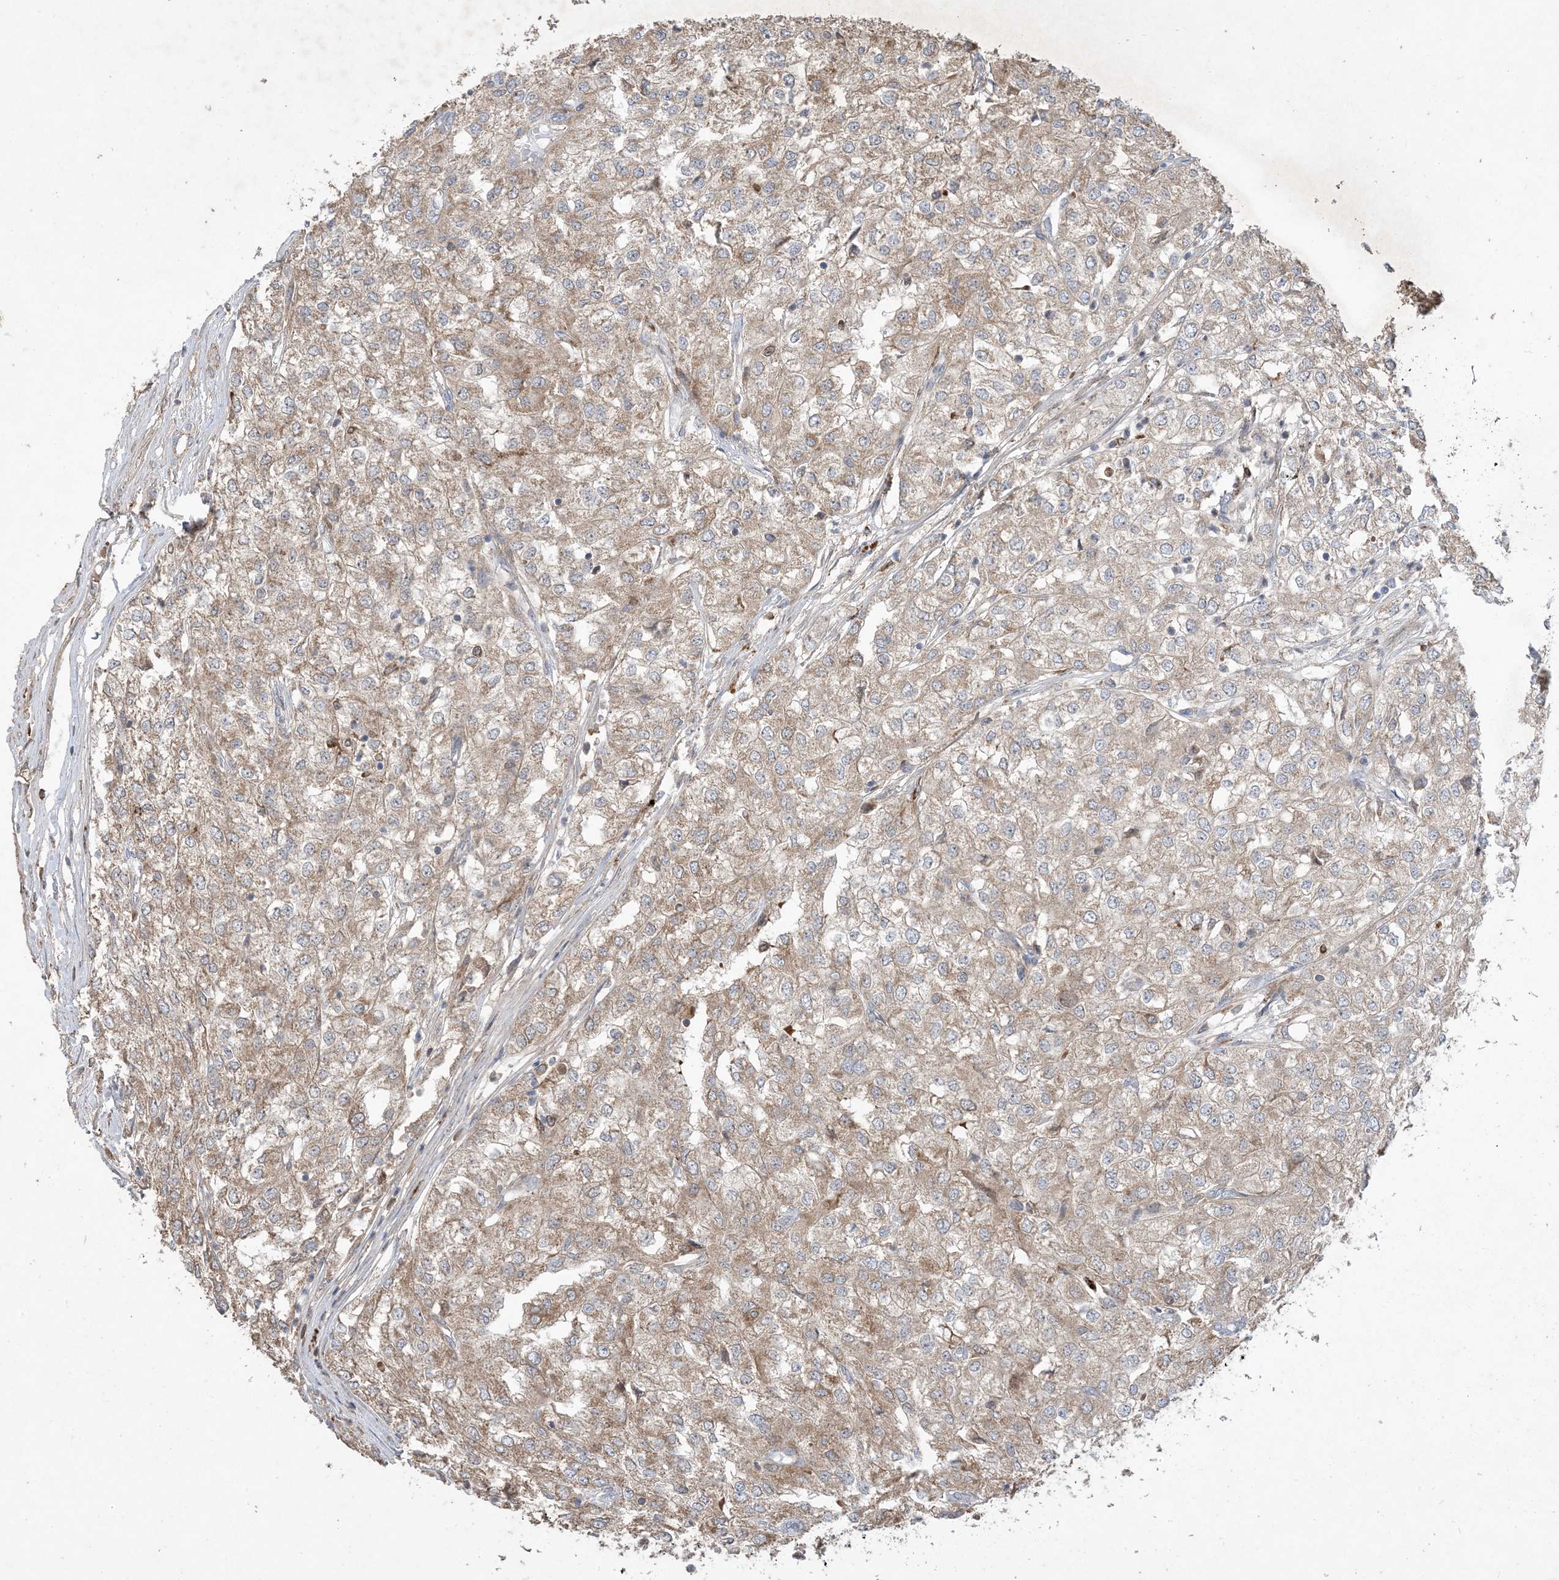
{"staining": {"intensity": "weak", "quantity": ">75%", "location": "cytoplasmic/membranous"}, "tissue": "renal cancer", "cell_type": "Tumor cells", "image_type": "cancer", "snomed": [{"axis": "morphology", "description": "Adenocarcinoma, NOS"}, {"axis": "topography", "description": "Kidney"}], "caption": "DAB (3,3'-diaminobenzidine) immunohistochemical staining of human renal adenocarcinoma shows weak cytoplasmic/membranous protein expression in approximately >75% of tumor cells.", "gene": "MASP2", "patient": {"sex": "female", "age": 54}}